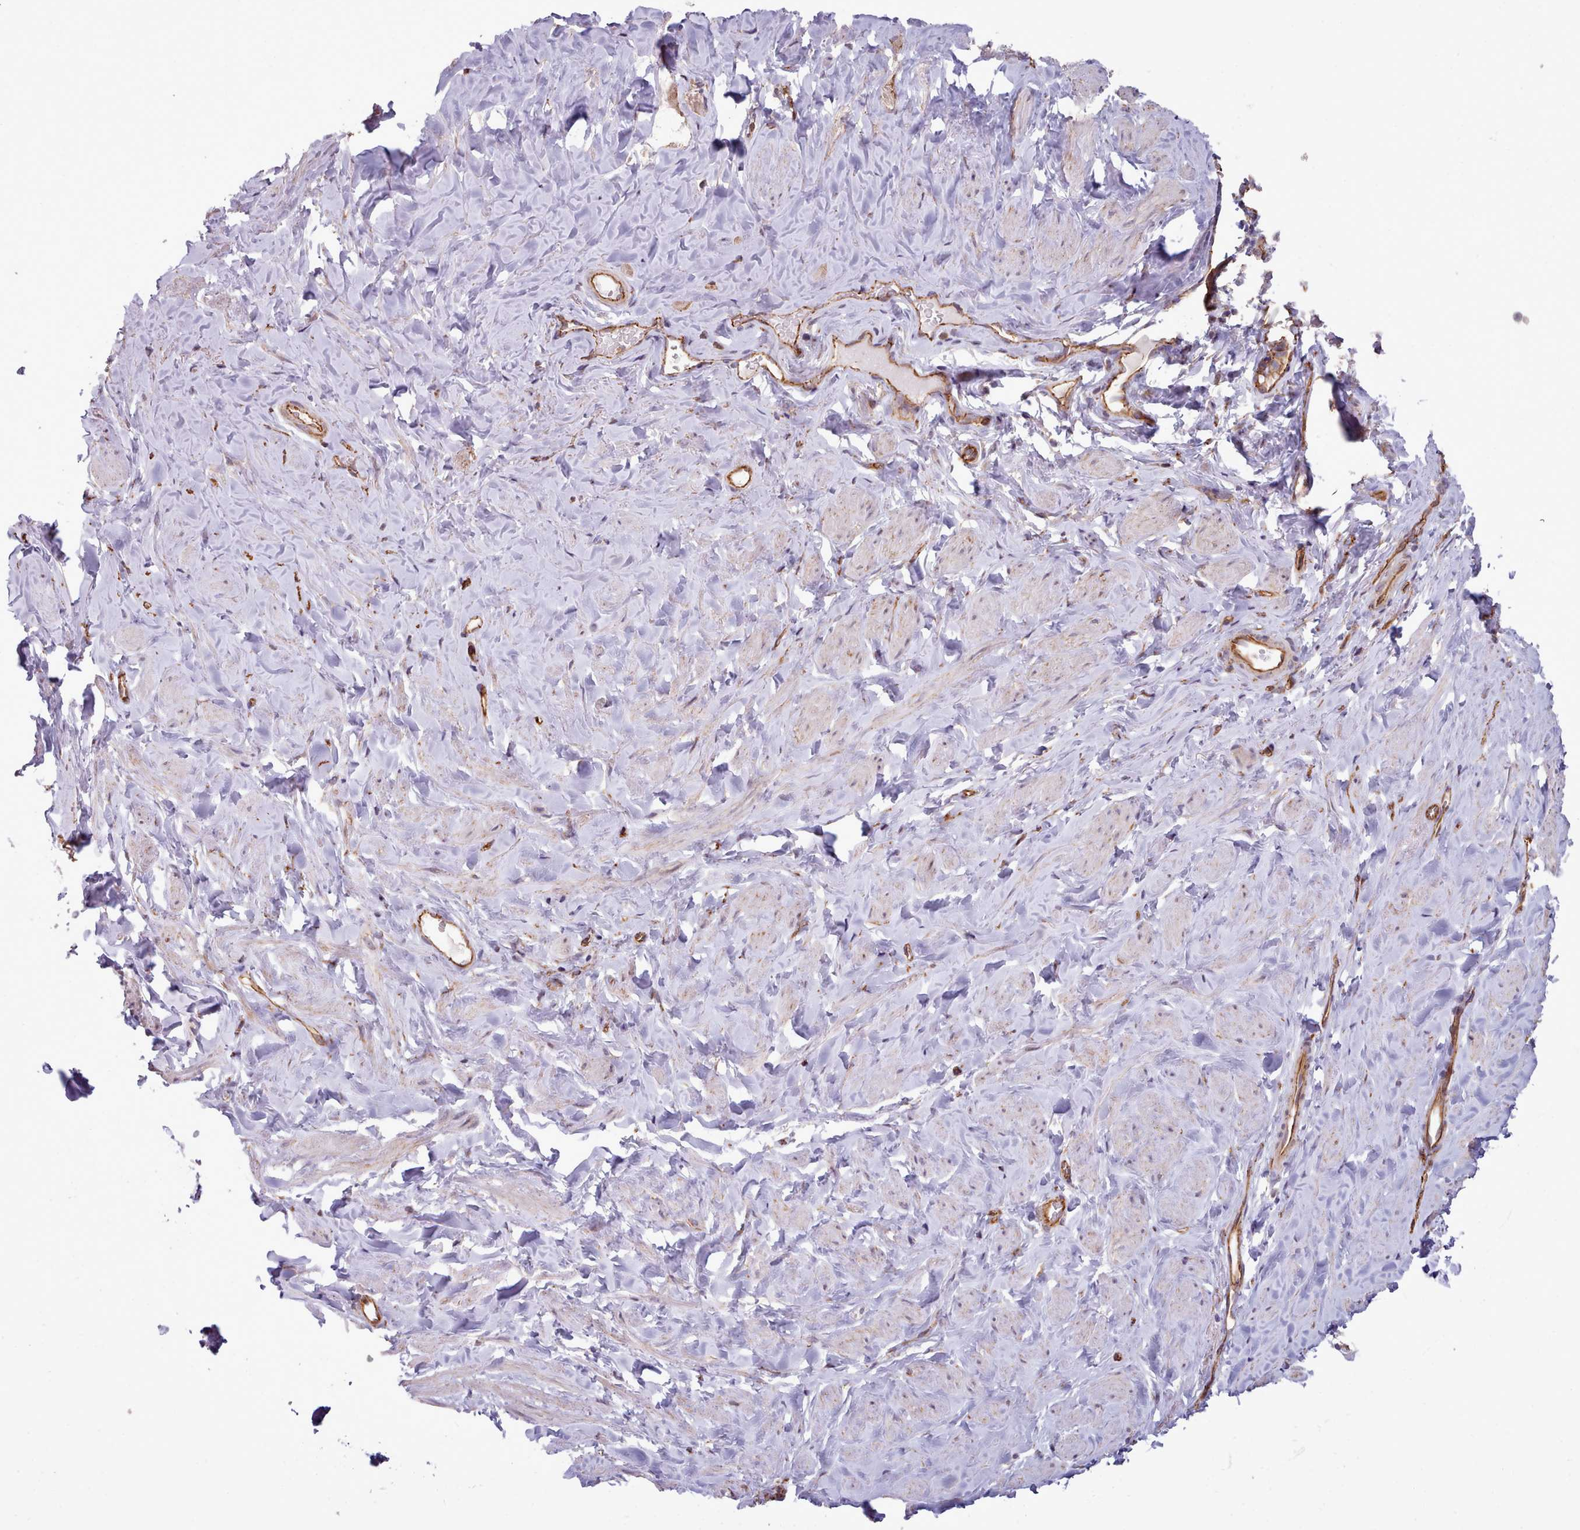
{"staining": {"intensity": "weak", "quantity": "<25%", "location": "cytoplasmic/membranous"}, "tissue": "smooth muscle", "cell_type": "Smooth muscle cells", "image_type": "normal", "snomed": [{"axis": "morphology", "description": "Normal tissue, NOS"}, {"axis": "topography", "description": "Smooth muscle"}, {"axis": "topography", "description": "Peripheral nerve tissue"}], "caption": "This is an immunohistochemistry (IHC) photomicrograph of benign smooth muscle. There is no positivity in smooth muscle cells.", "gene": "MRPL46", "patient": {"sex": "male", "age": 69}}